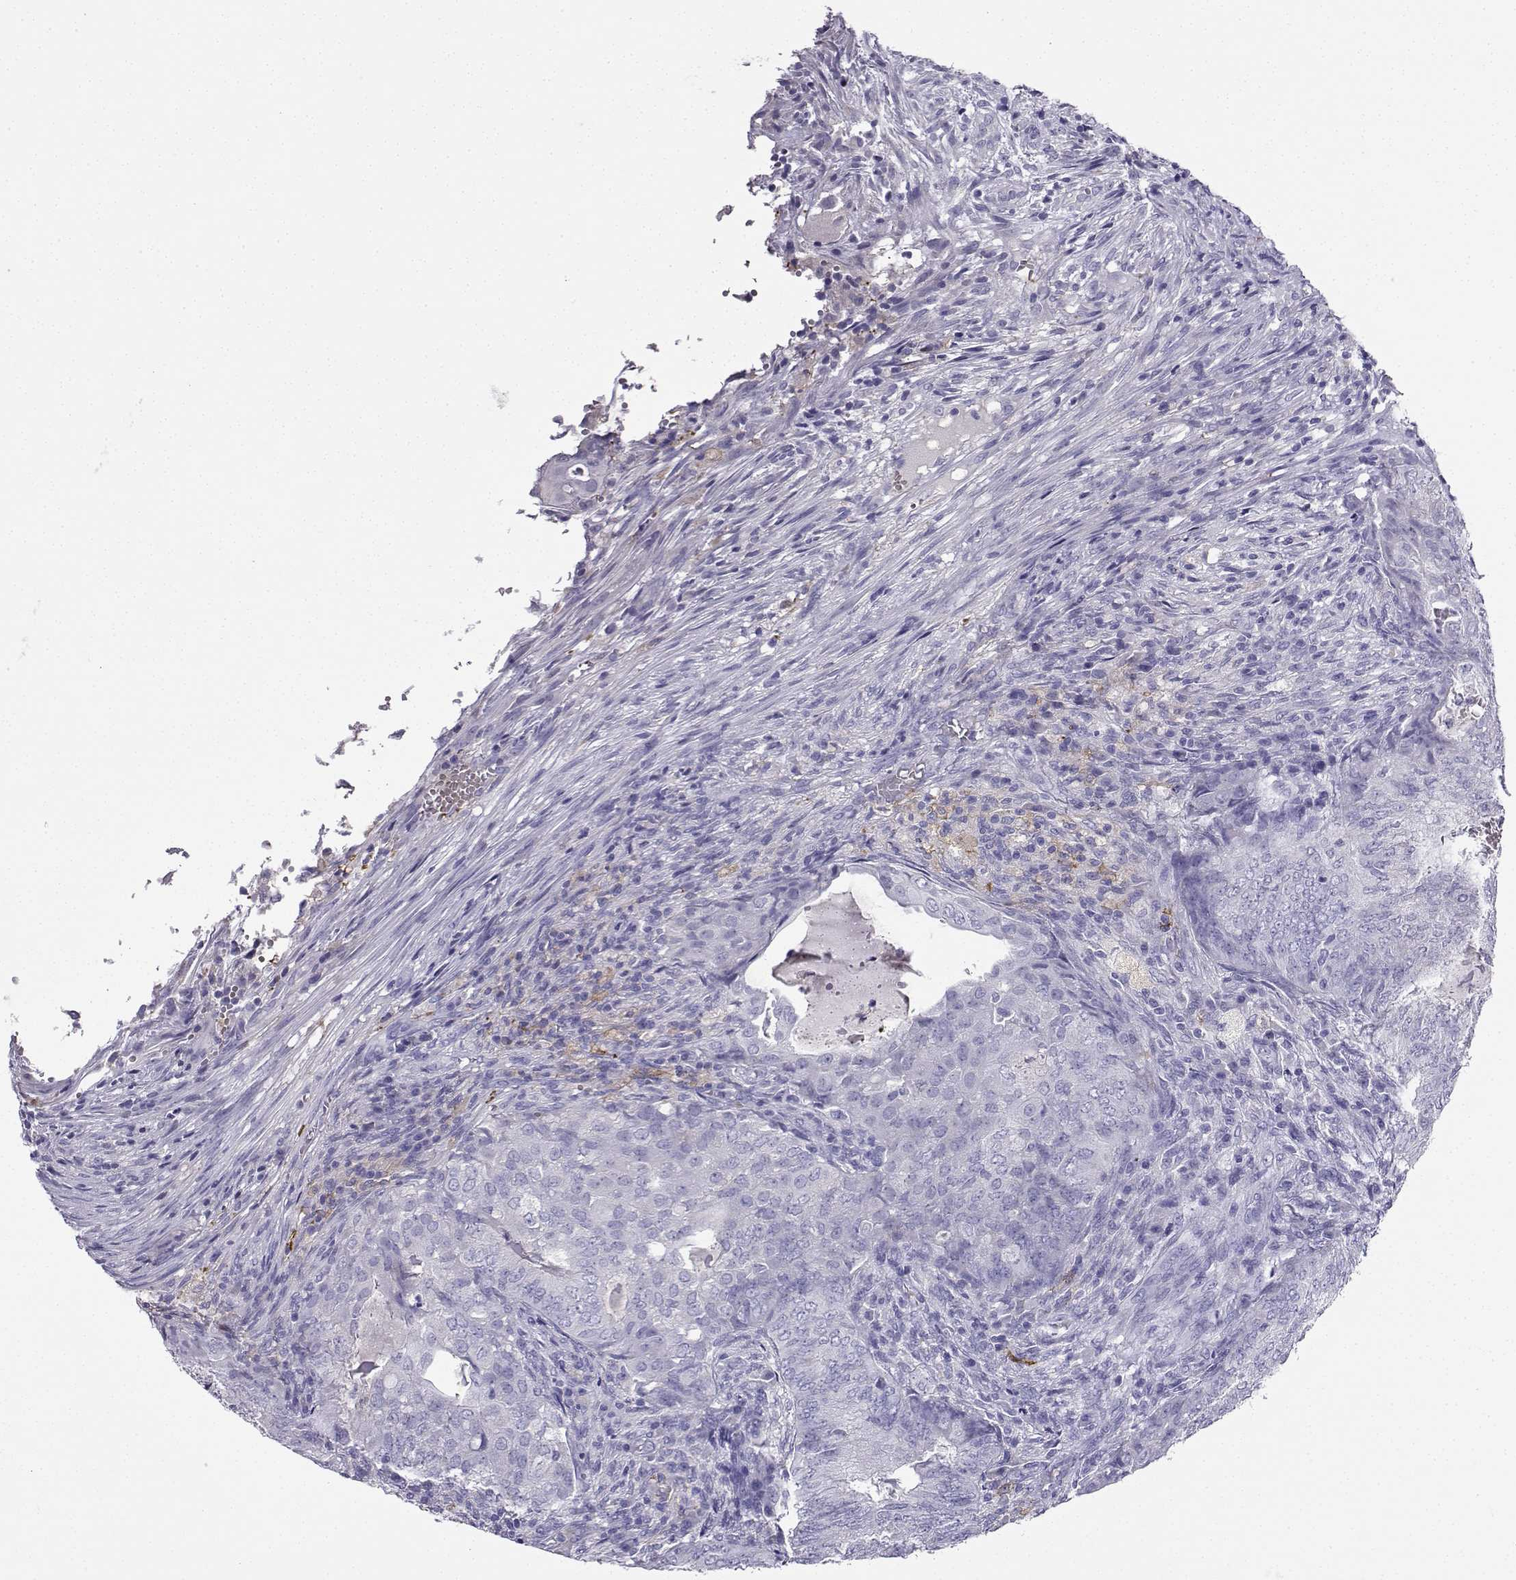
{"staining": {"intensity": "negative", "quantity": "none", "location": "none"}, "tissue": "endometrial cancer", "cell_type": "Tumor cells", "image_type": "cancer", "snomed": [{"axis": "morphology", "description": "Adenocarcinoma, NOS"}, {"axis": "topography", "description": "Endometrium"}], "caption": "Human endometrial adenocarcinoma stained for a protein using immunohistochemistry (IHC) reveals no positivity in tumor cells.", "gene": "LINGO1", "patient": {"sex": "female", "age": 62}}